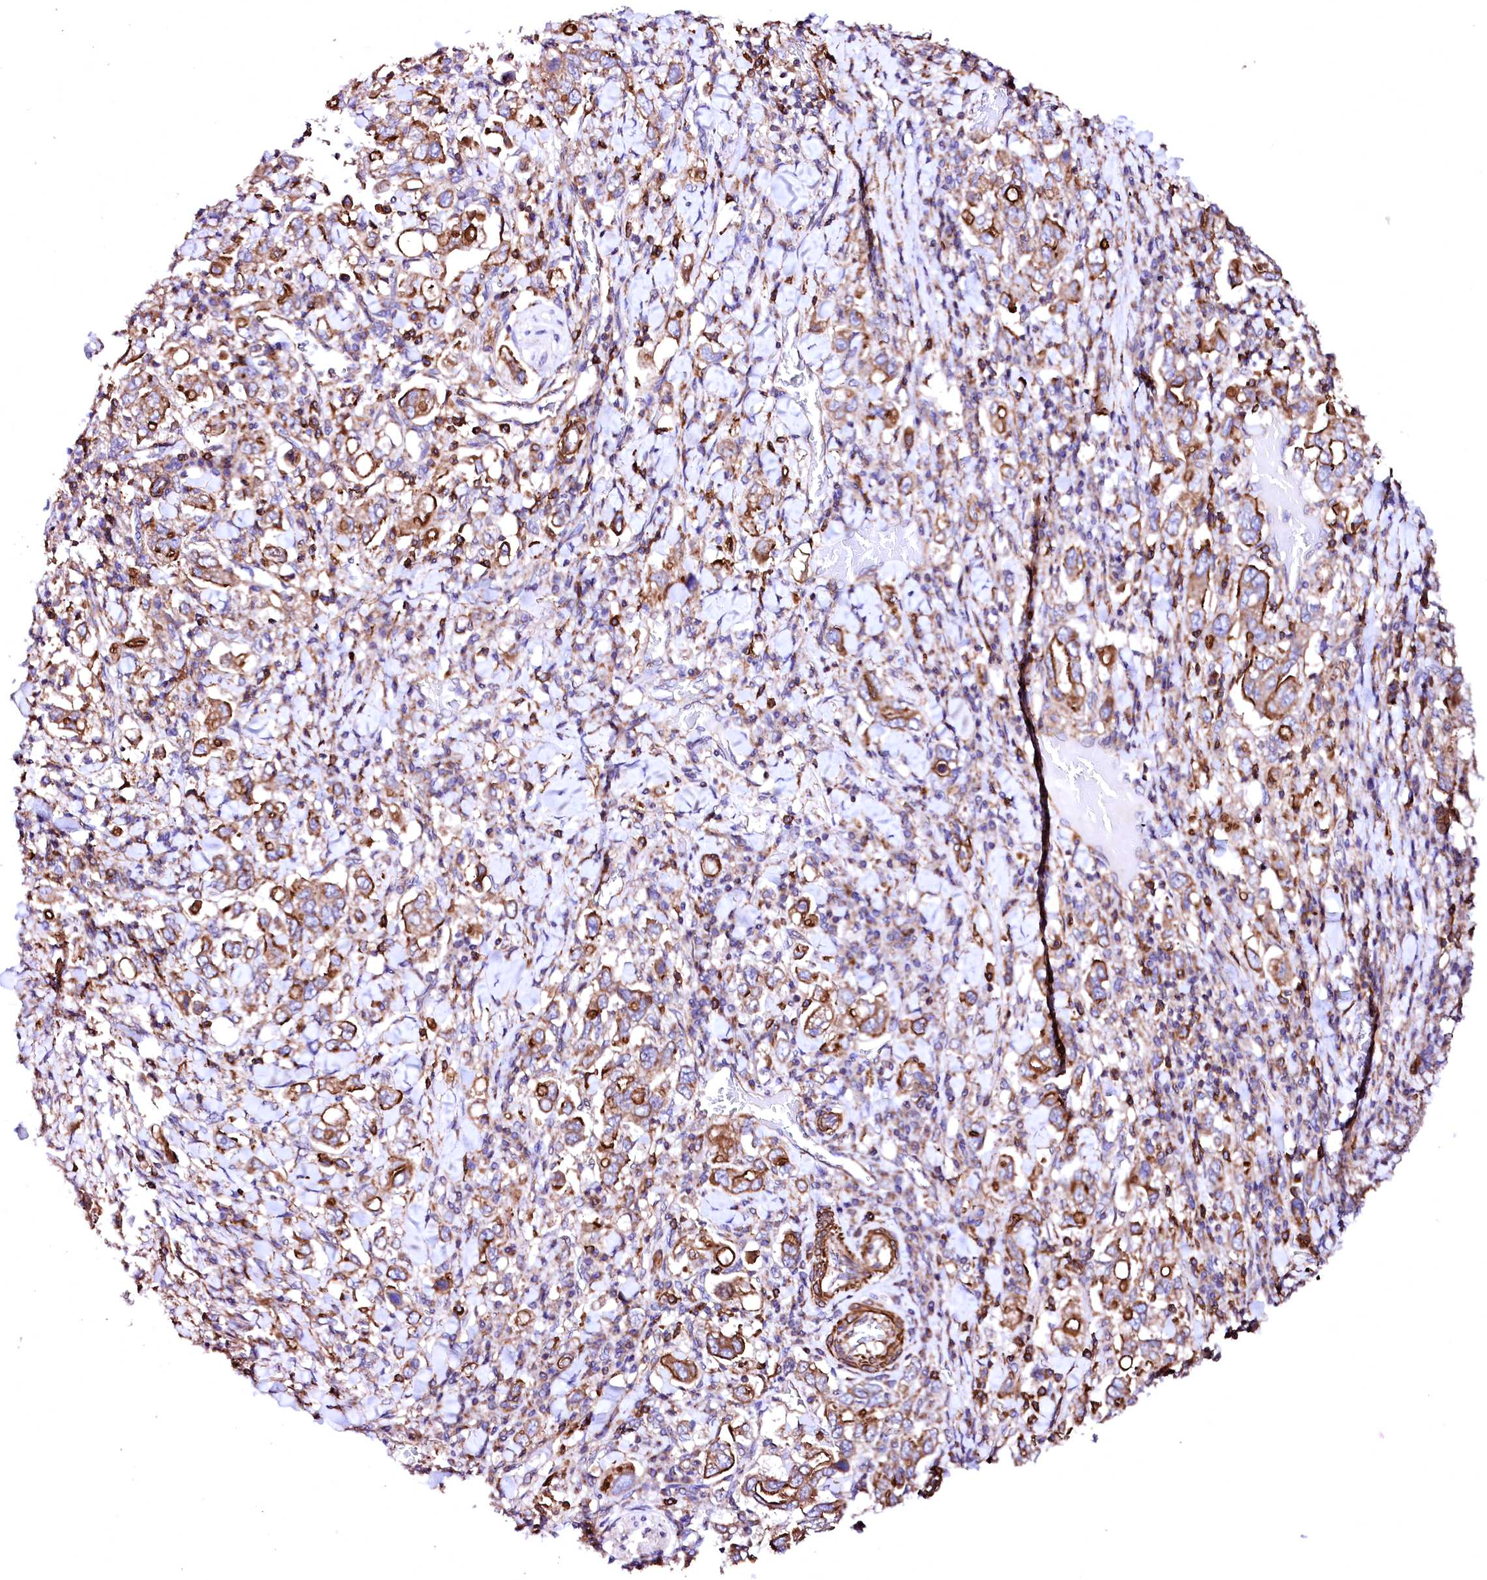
{"staining": {"intensity": "strong", "quantity": ">75%", "location": "cytoplasmic/membranous"}, "tissue": "stomach cancer", "cell_type": "Tumor cells", "image_type": "cancer", "snomed": [{"axis": "morphology", "description": "Adenocarcinoma, NOS"}, {"axis": "topography", "description": "Stomach, upper"}], "caption": "High-power microscopy captured an immunohistochemistry image of adenocarcinoma (stomach), revealing strong cytoplasmic/membranous expression in about >75% of tumor cells. The staining was performed using DAB (3,3'-diaminobenzidine) to visualize the protein expression in brown, while the nuclei were stained in blue with hematoxylin (Magnification: 20x).", "gene": "GPR176", "patient": {"sex": "male", "age": 62}}